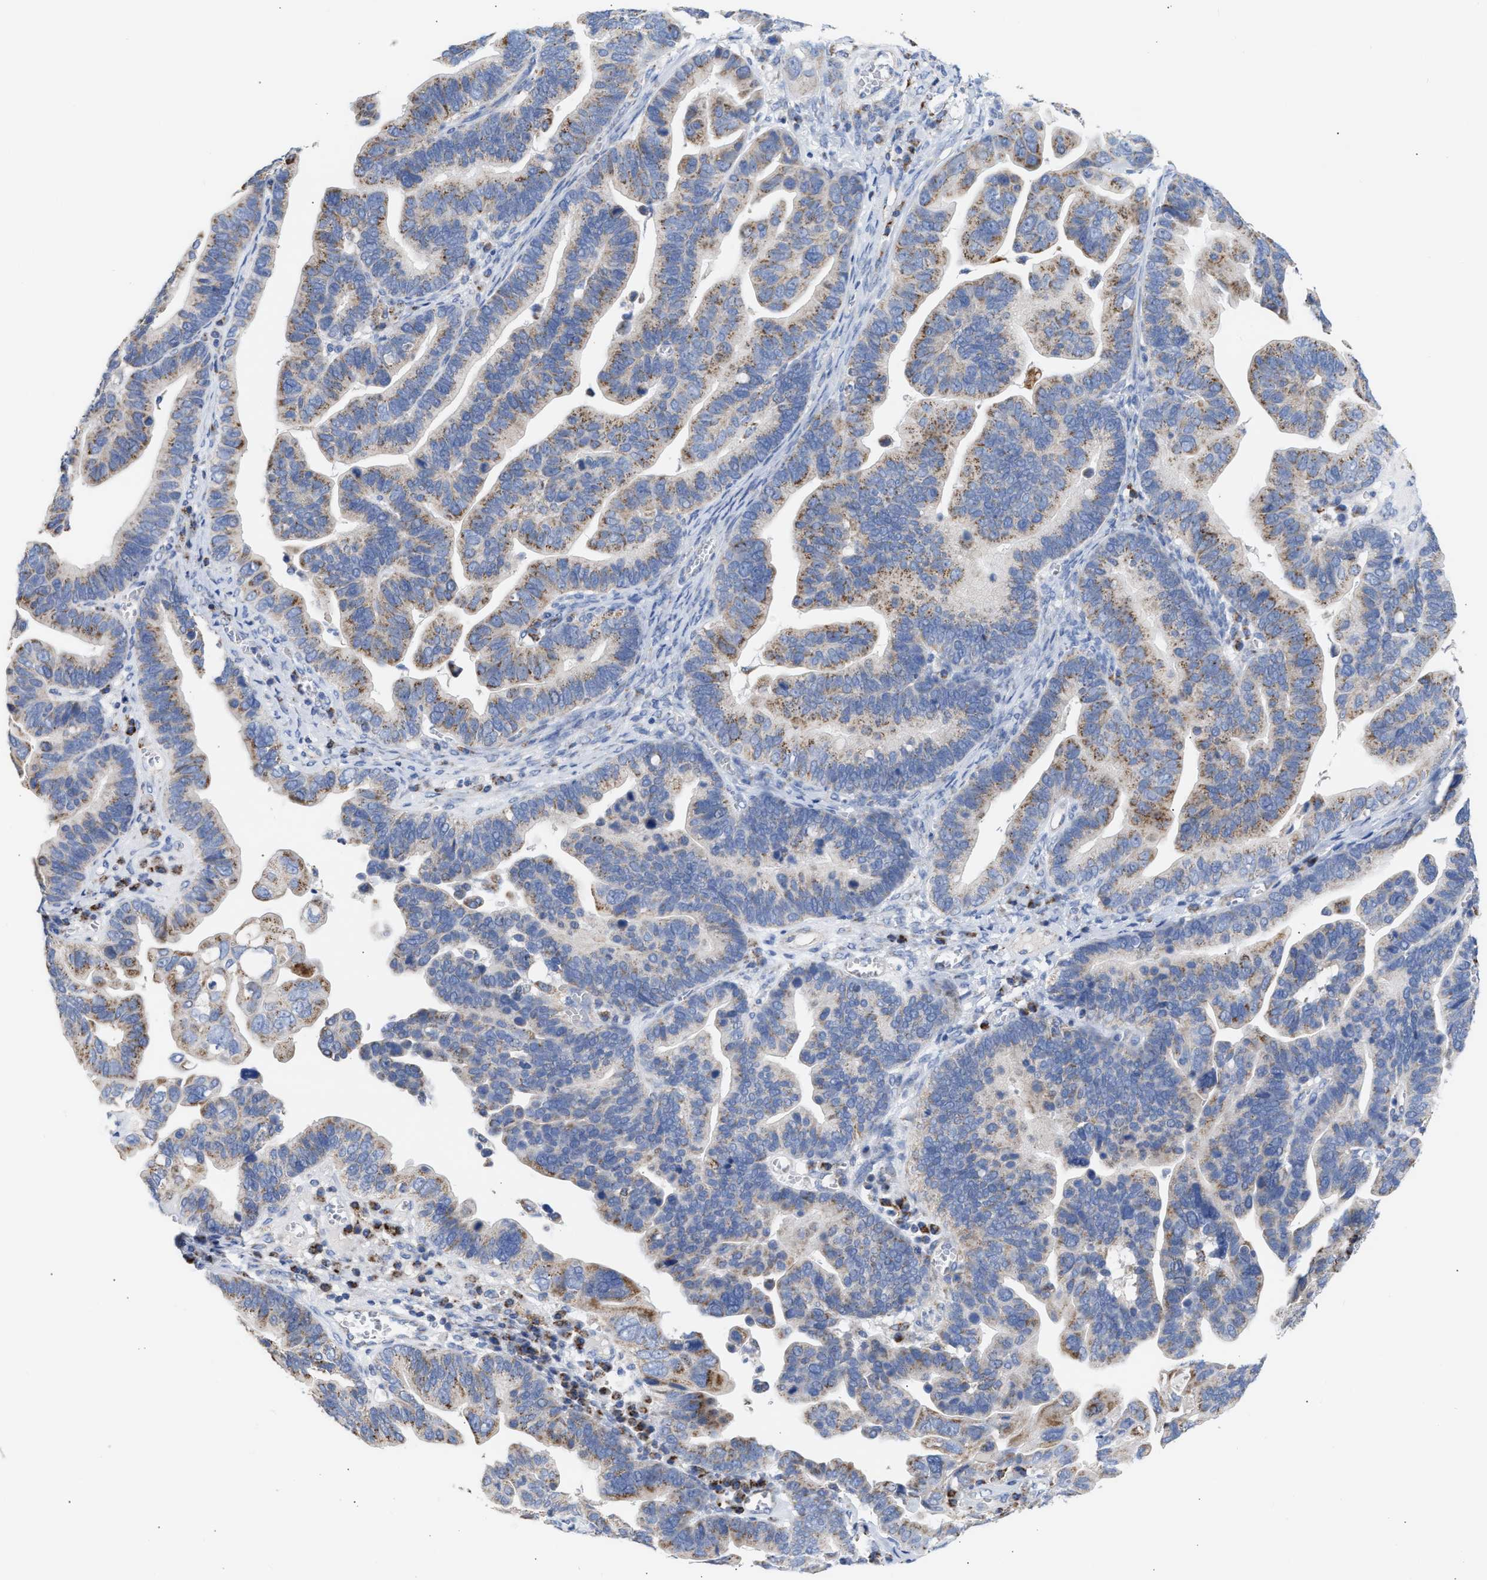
{"staining": {"intensity": "moderate", "quantity": "25%-75%", "location": "cytoplasmic/membranous"}, "tissue": "ovarian cancer", "cell_type": "Tumor cells", "image_type": "cancer", "snomed": [{"axis": "morphology", "description": "Cystadenocarcinoma, serous, NOS"}, {"axis": "topography", "description": "Ovary"}], "caption": "Immunohistochemical staining of human ovarian cancer demonstrates medium levels of moderate cytoplasmic/membranous protein staining in approximately 25%-75% of tumor cells.", "gene": "ACOT13", "patient": {"sex": "female", "age": 56}}